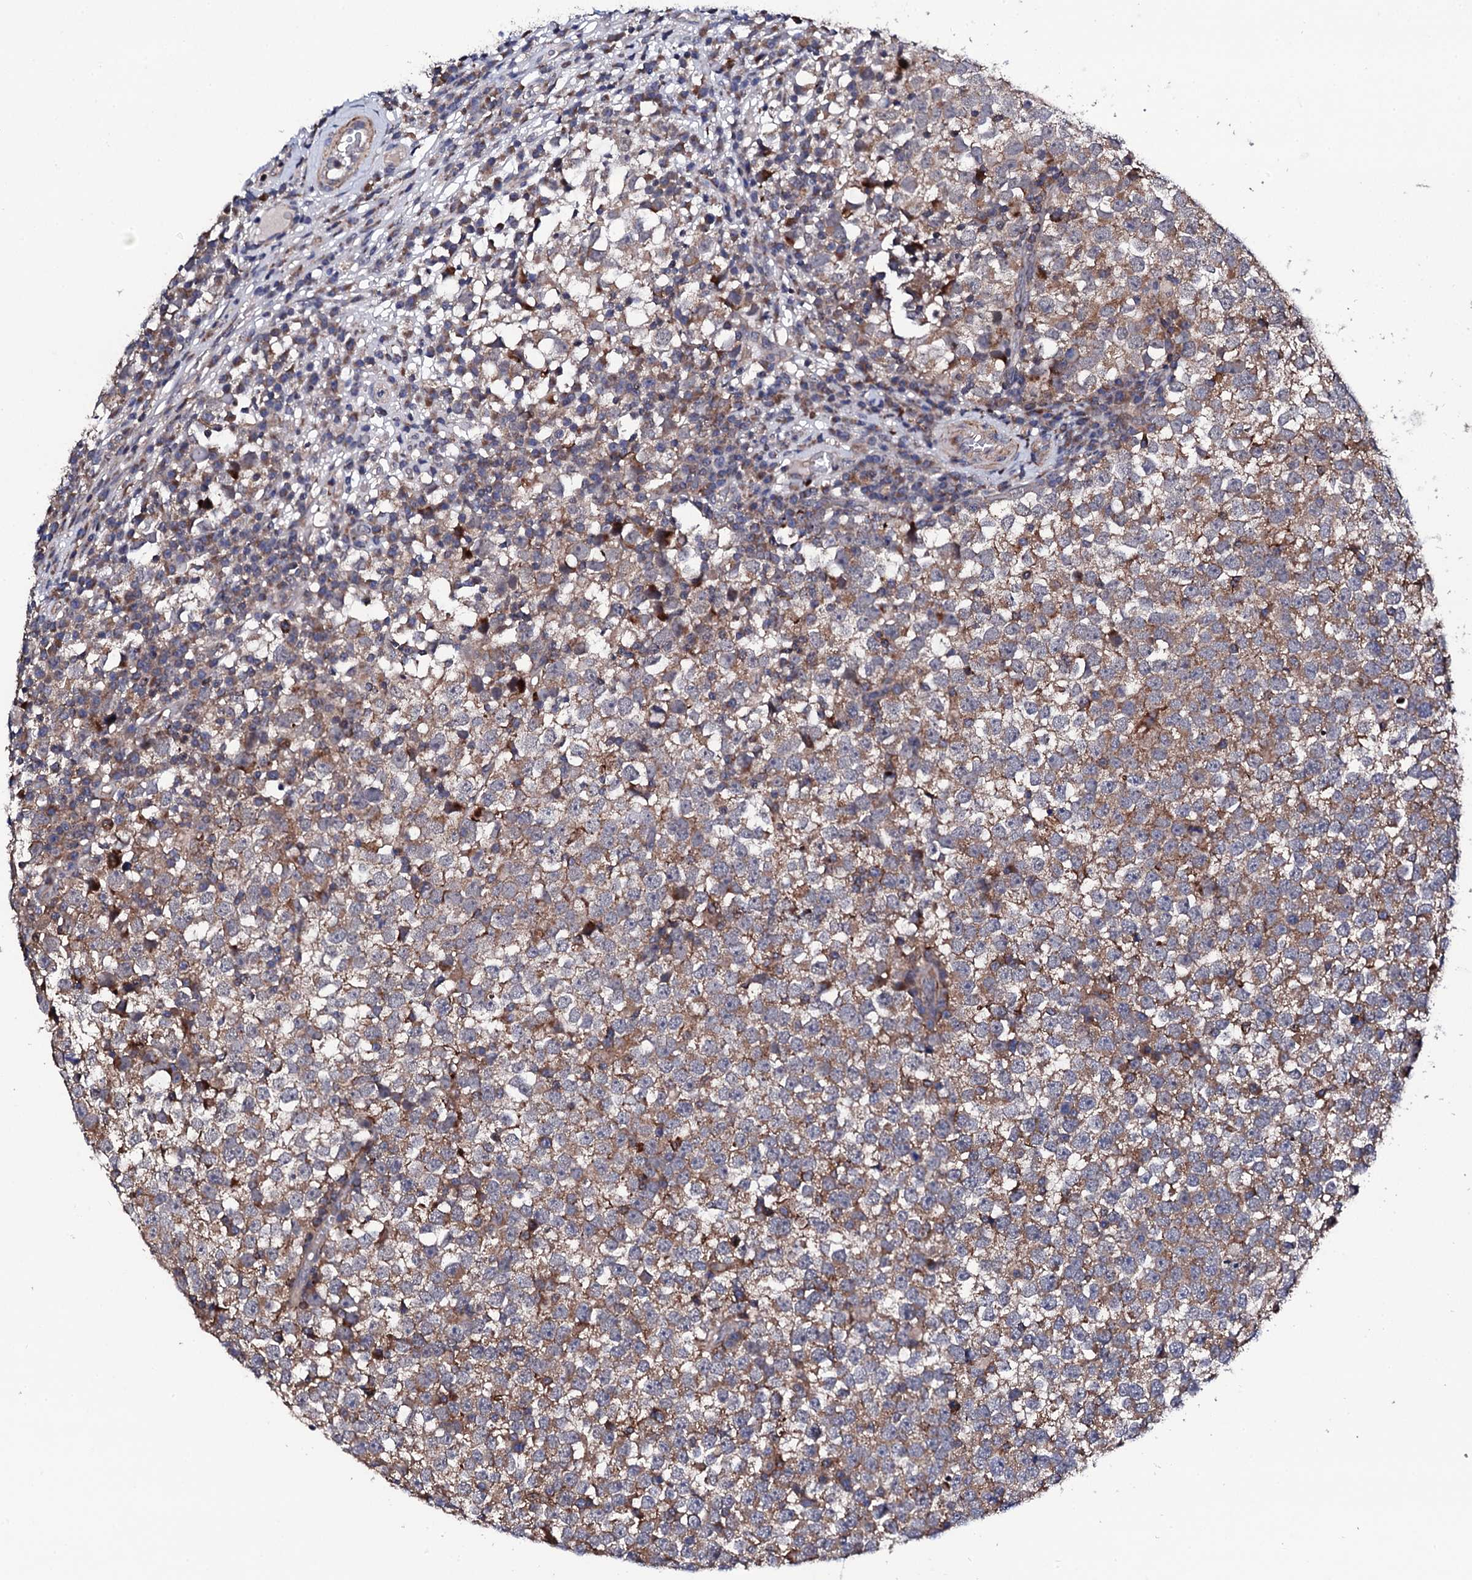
{"staining": {"intensity": "moderate", "quantity": ">75%", "location": "cytoplasmic/membranous"}, "tissue": "testis cancer", "cell_type": "Tumor cells", "image_type": "cancer", "snomed": [{"axis": "morphology", "description": "Seminoma, NOS"}, {"axis": "topography", "description": "Testis"}], "caption": "Immunohistochemistry staining of testis seminoma, which reveals medium levels of moderate cytoplasmic/membranous expression in about >75% of tumor cells indicating moderate cytoplasmic/membranous protein positivity. The staining was performed using DAB (3,3'-diaminobenzidine) (brown) for protein detection and nuclei were counterstained in hematoxylin (blue).", "gene": "COG4", "patient": {"sex": "male", "age": 65}}